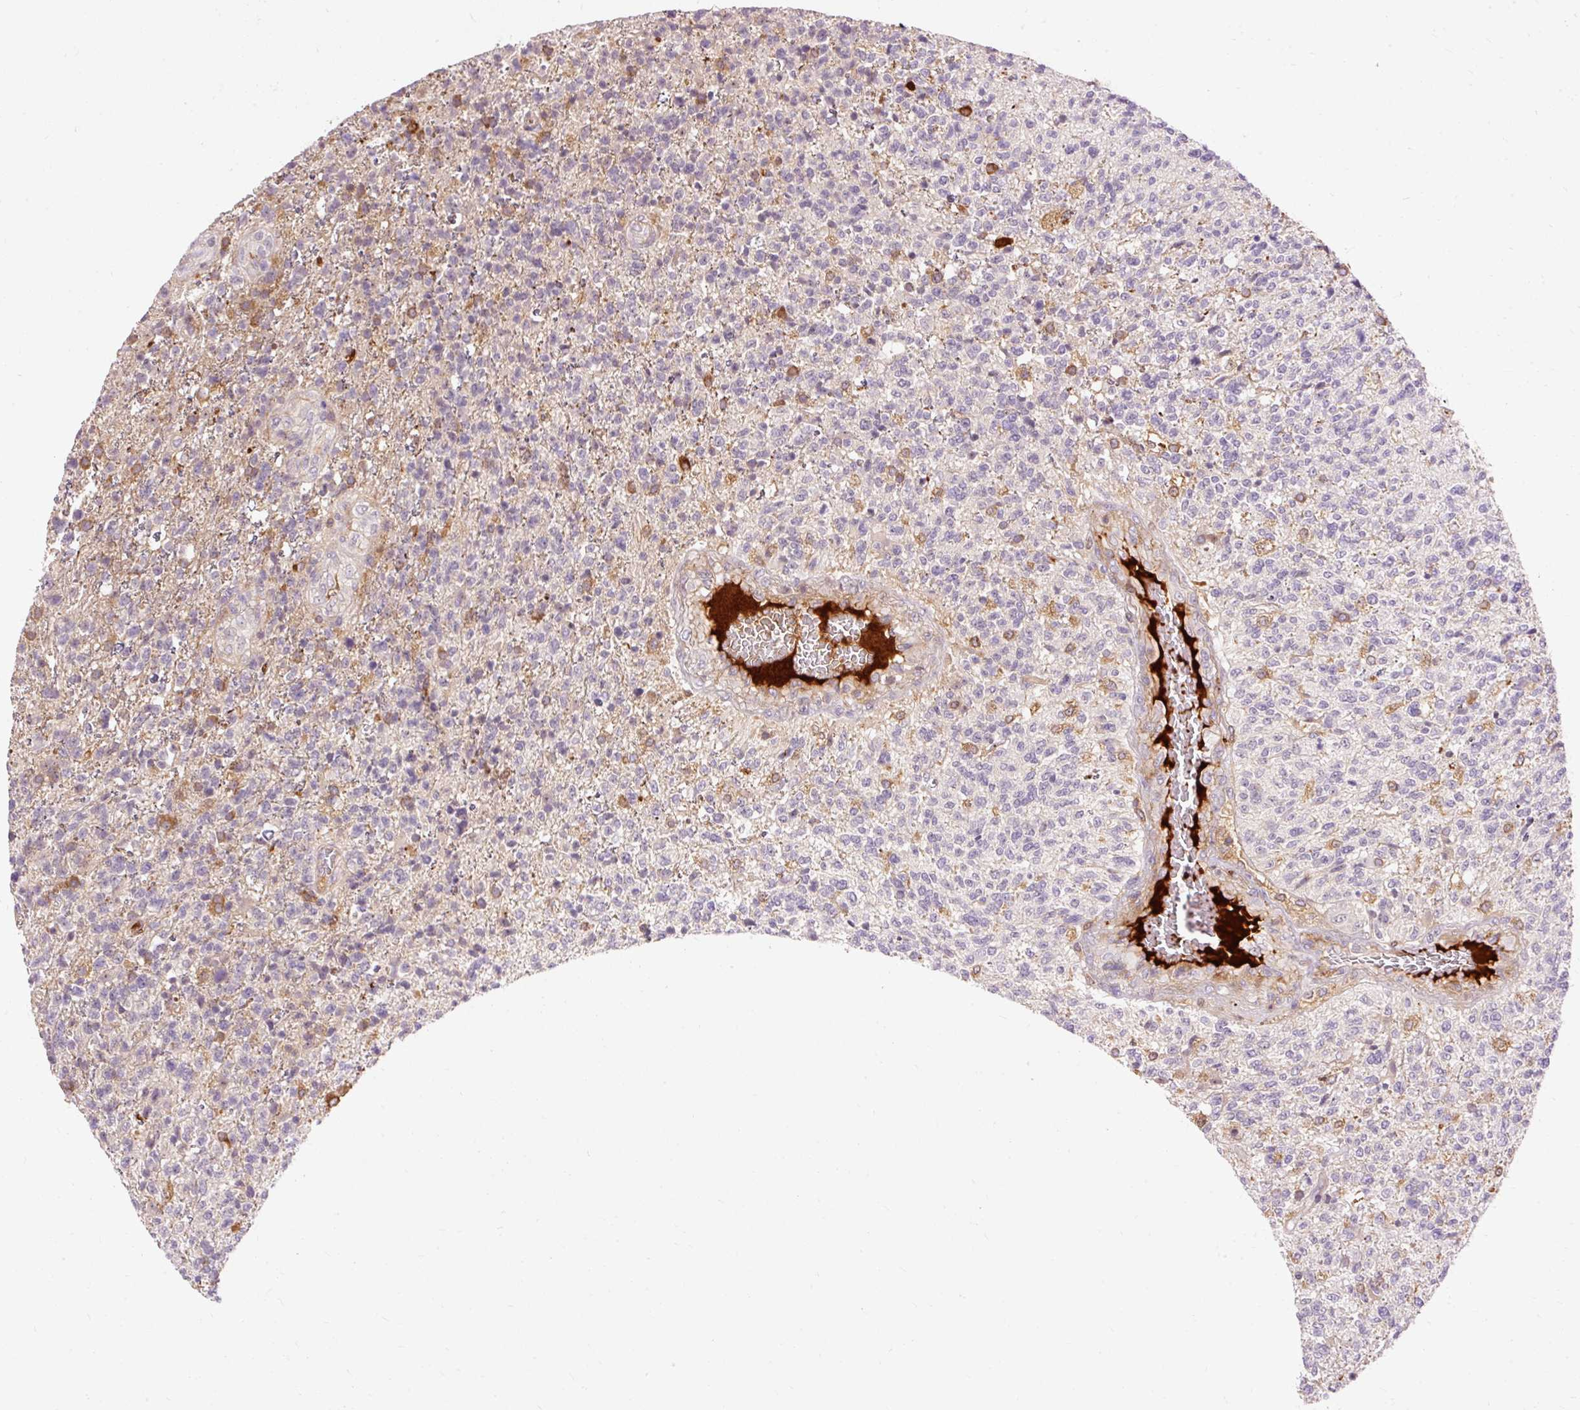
{"staining": {"intensity": "negative", "quantity": "none", "location": "none"}, "tissue": "glioma", "cell_type": "Tumor cells", "image_type": "cancer", "snomed": [{"axis": "morphology", "description": "Glioma, malignant, High grade"}, {"axis": "topography", "description": "Brain"}], "caption": "Micrograph shows no significant protein expression in tumor cells of glioma.", "gene": "CEBPZ", "patient": {"sex": "male", "age": 56}}